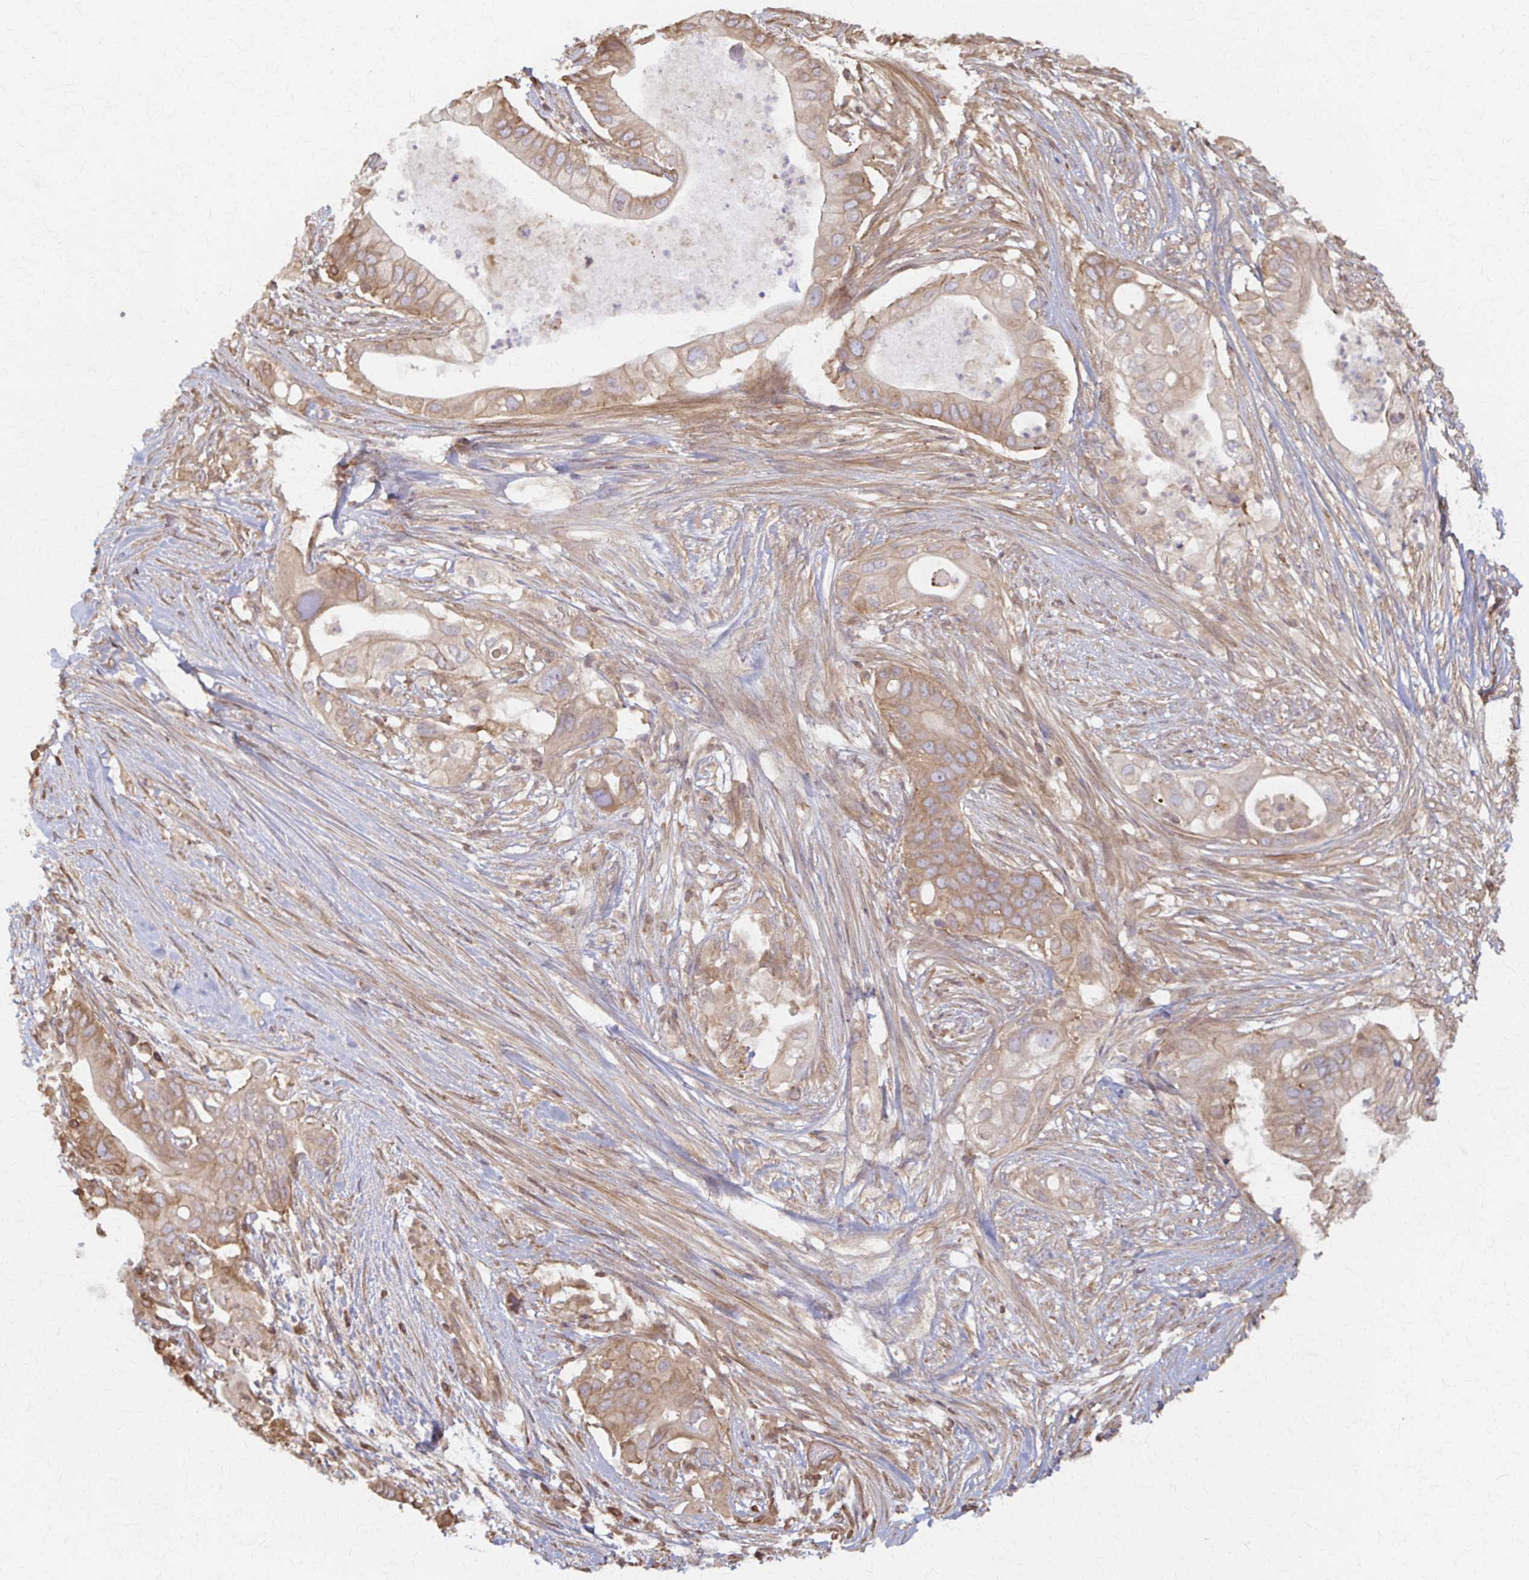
{"staining": {"intensity": "weak", "quantity": ">75%", "location": "cytoplasmic/membranous"}, "tissue": "pancreatic cancer", "cell_type": "Tumor cells", "image_type": "cancer", "snomed": [{"axis": "morphology", "description": "Adenocarcinoma, NOS"}, {"axis": "topography", "description": "Pancreas"}], "caption": "The micrograph displays immunohistochemical staining of pancreatic cancer (adenocarcinoma). There is weak cytoplasmic/membranous positivity is appreciated in approximately >75% of tumor cells.", "gene": "ARHGAP35", "patient": {"sex": "female", "age": 72}}